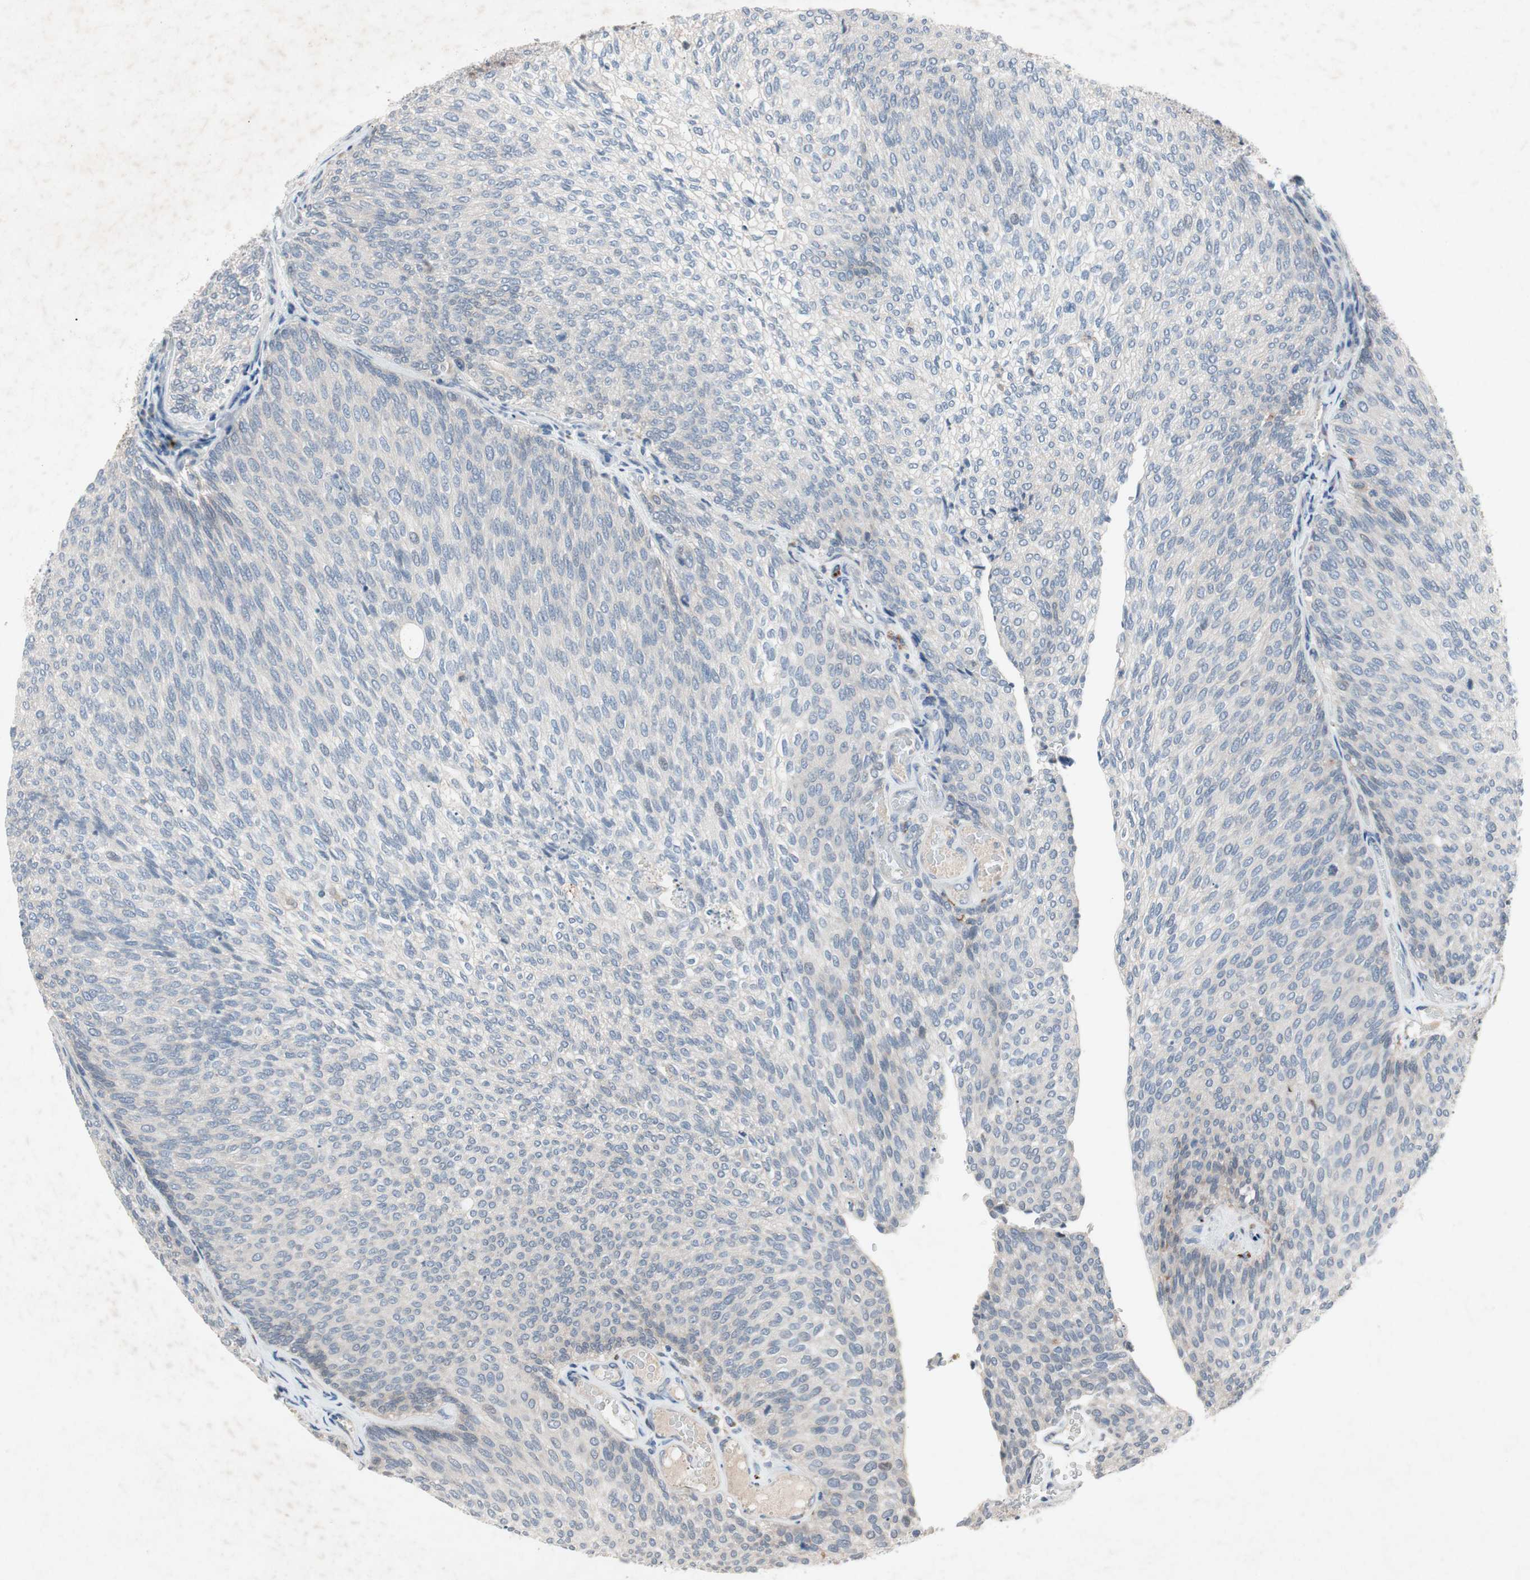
{"staining": {"intensity": "negative", "quantity": "none", "location": "none"}, "tissue": "urothelial cancer", "cell_type": "Tumor cells", "image_type": "cancer", "snomed": [{"axis": "morphology", "description": "Urothelial carcinoma, Low grade"}, {"axis": "topography", "description": "Urinary bladder"}], "caption": "High power microscopy photomicrograph of an immunohistochemistry (IHC) image of low-grade urothelial carcinoma, revealing no significant staining in tumor cells.", "gene": "MUTYH", "patient": {"sex": "female", "age": 79}}